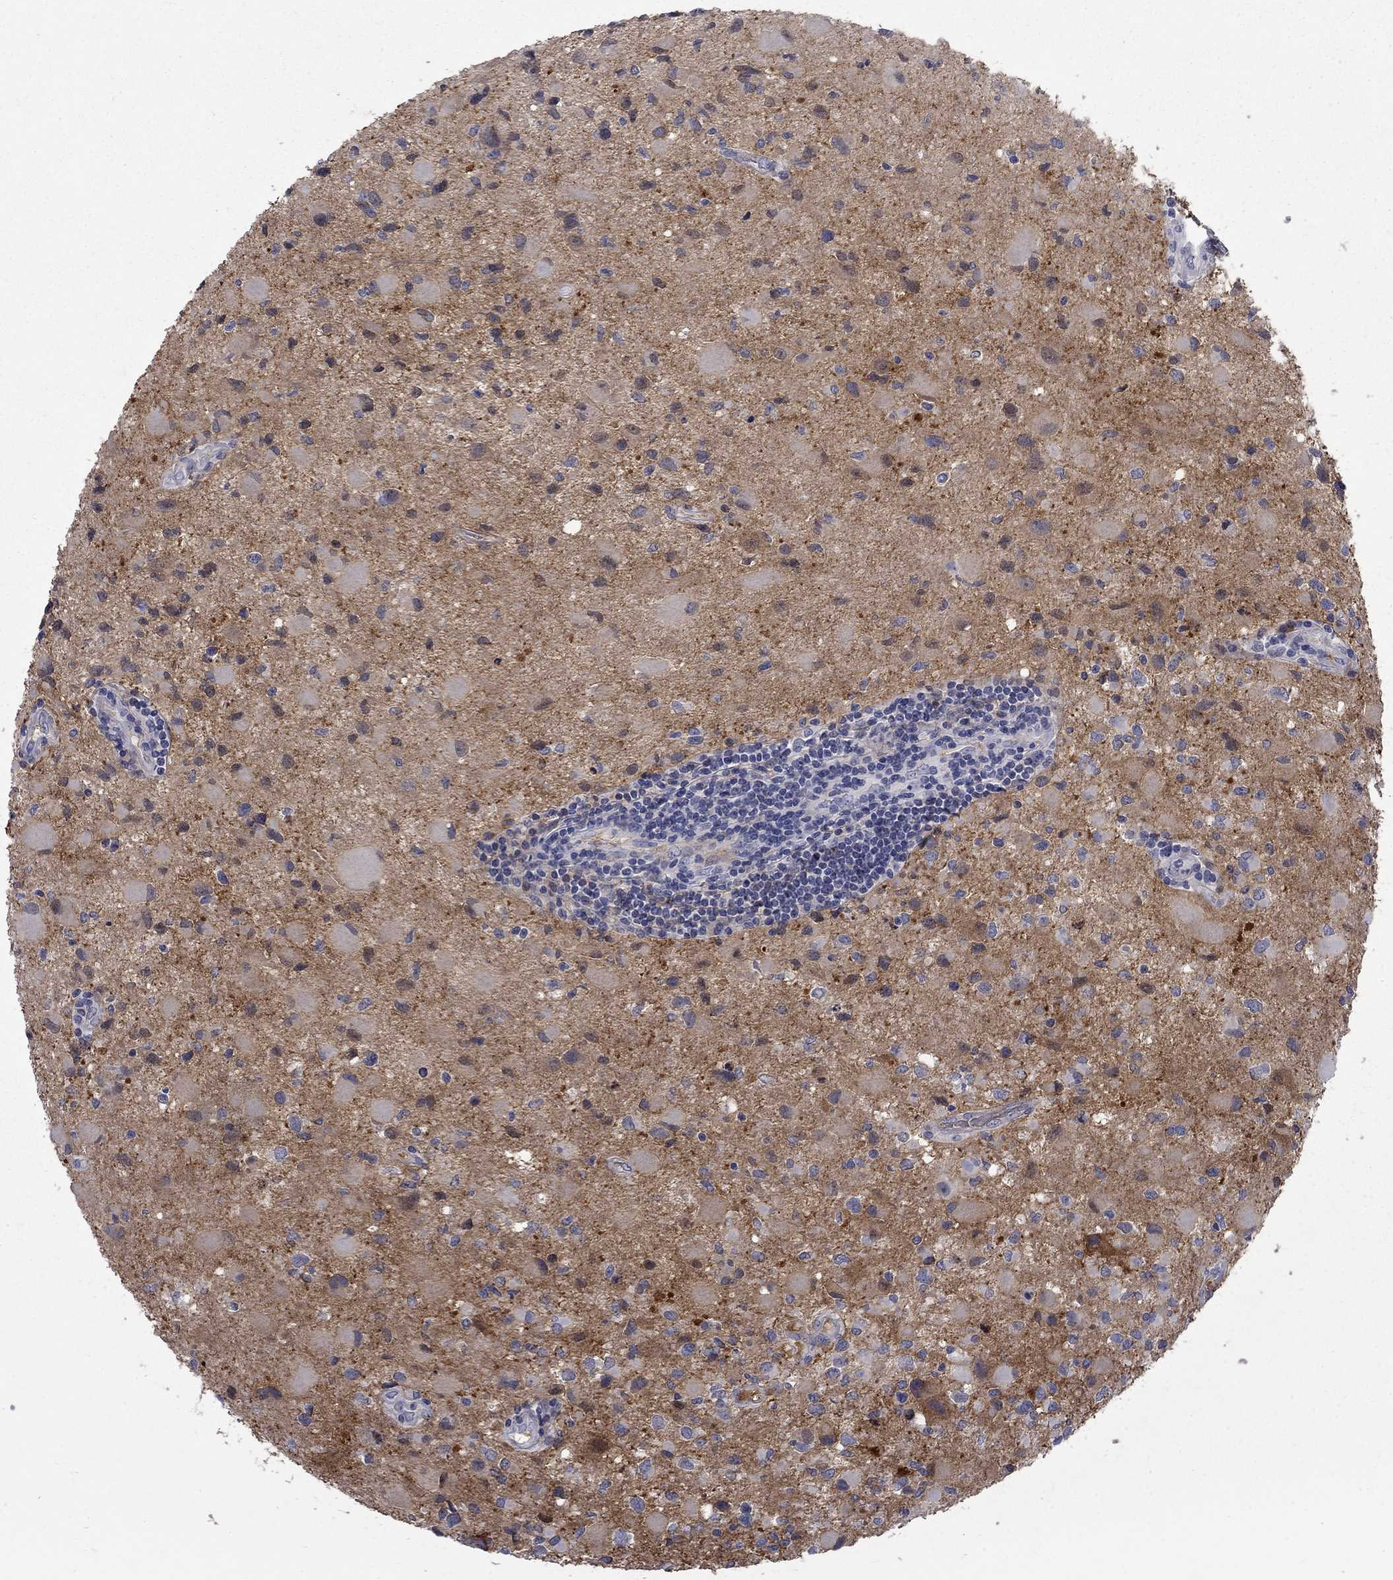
{"staining": {"intensity": "negative", "quantity": "none", "location": "none"}, "tissue": "glioma", "cell_type": "Tumor cells", "image_type": "cancer", "snomed": [{"axis": "morphology", "description": "Glioma, malignant, Low grade"}, {"axis": "topography", "description": "Brain"}], "caption": "Image shows no protein expression in tumor cells of glioma tissue.", "gene": "CTNND2", "patient": {"sex": "female", "age": 32}}